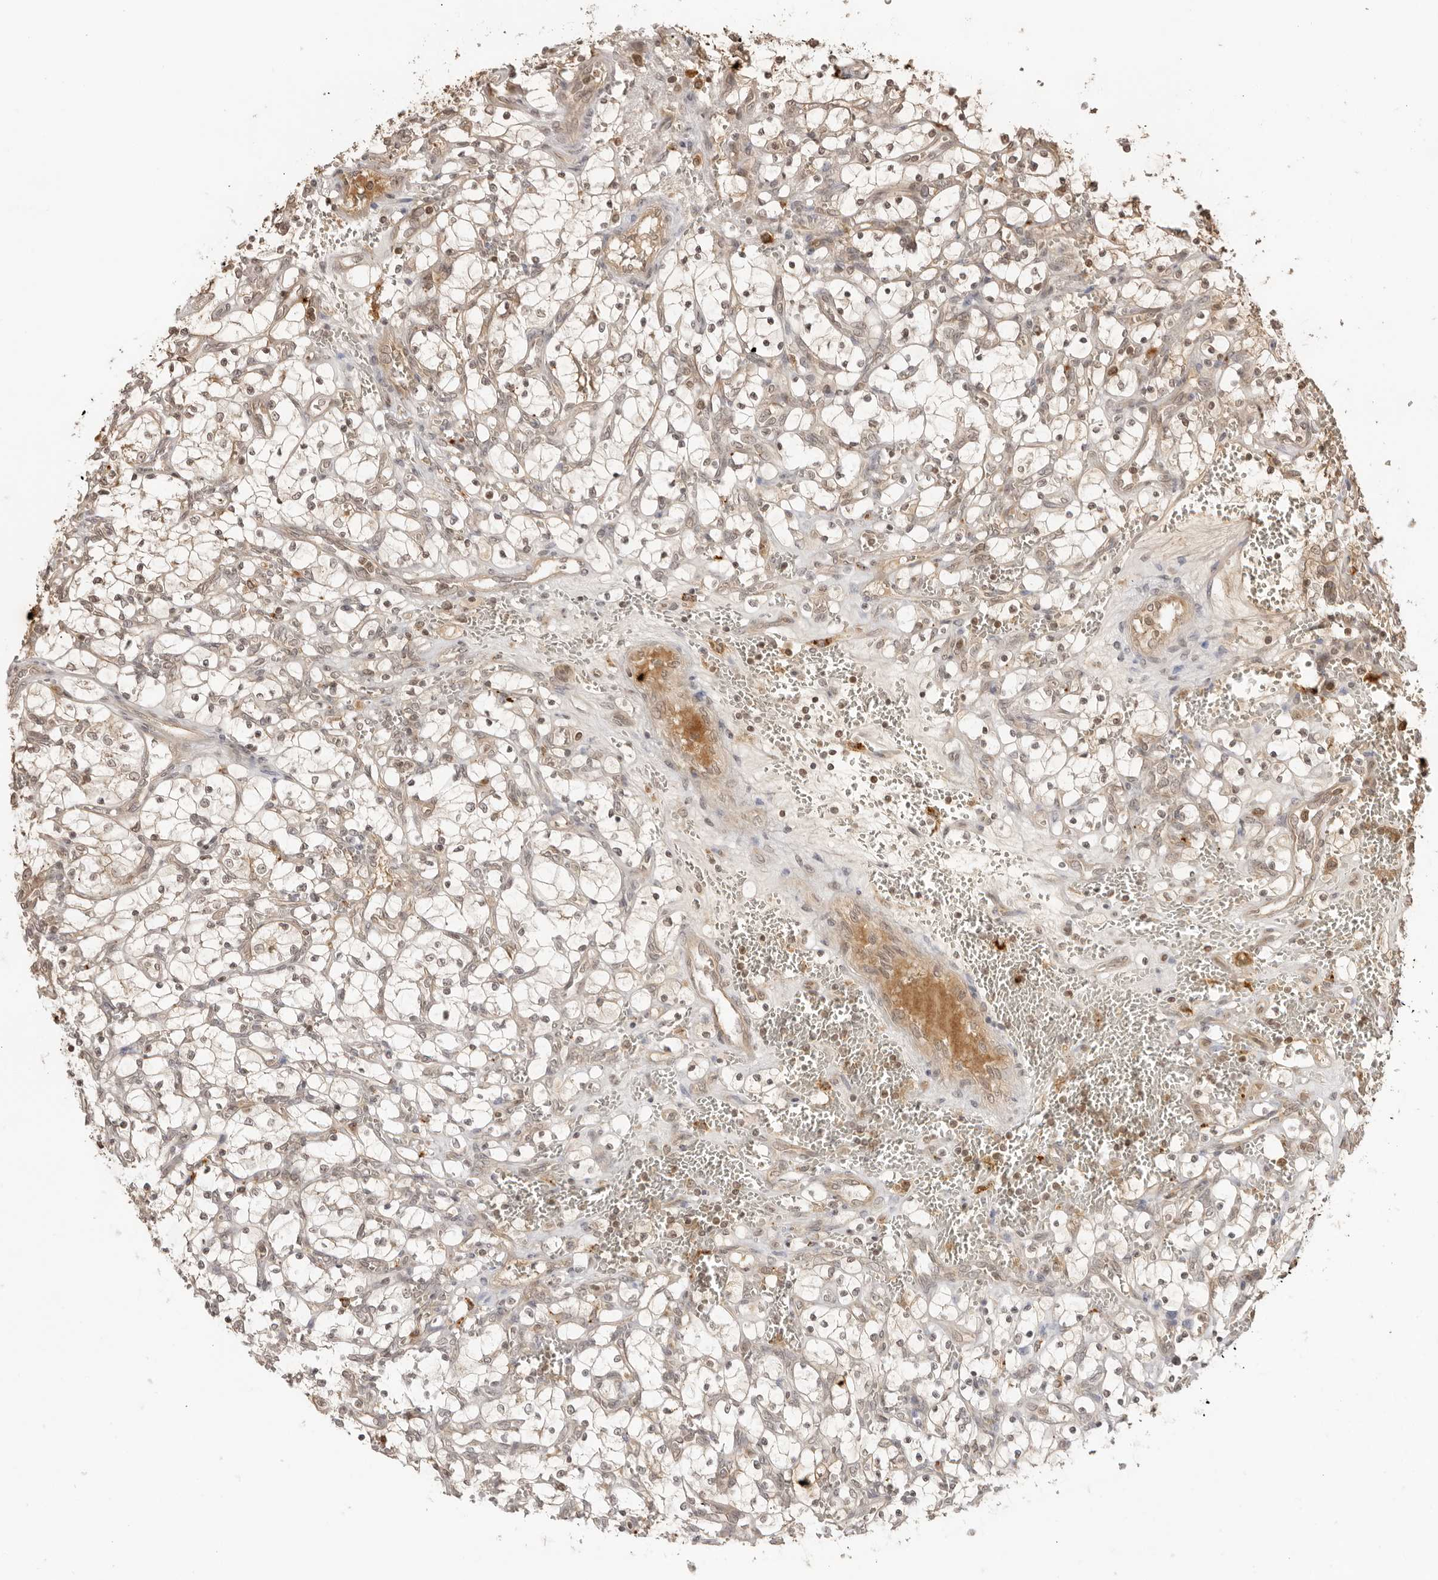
{"staining": {"intensity": "weak", "quantity": ">75%", "location": "cytoplasmic/membranous,nuclear"}, "tissue": "renal cancer", "cell_type": "Tumor cells", "image_type": "cancer", "snomed": [{"axis": "morphology", "description": "Adenocarcinoma, NOS"}, {"axis": "topography", "description": "Kidney"}], "caption": "DAB immunohistochemical staining of renal adenocarcinoma demonstrates weak cytoplasmic/membranous and nuclear protein staining in approximately >75% of tumor cells.", "gene": "IKBKE", "patient": {"sex": "female", "age": 69}}